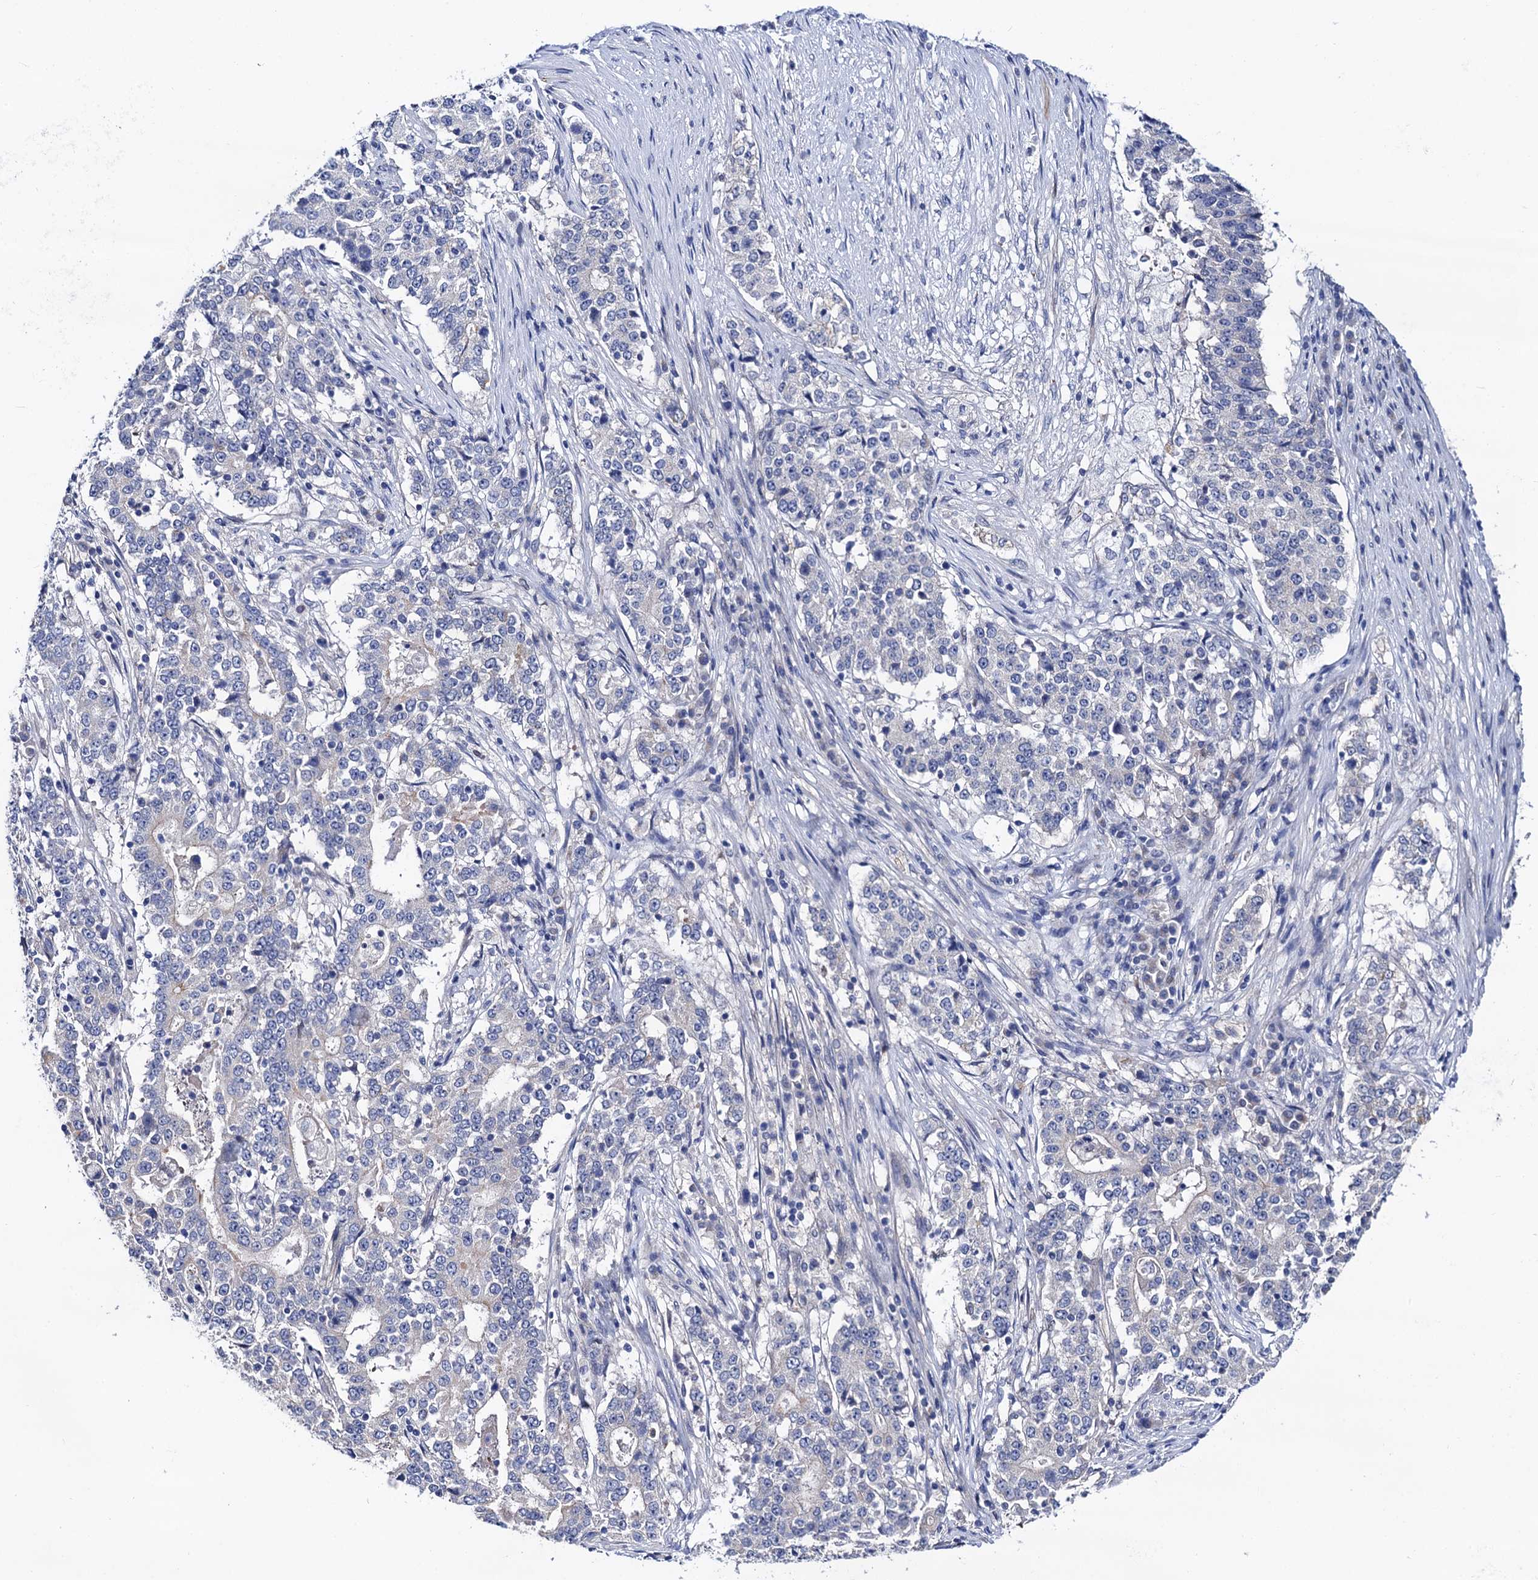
{"staining": {"intensity": "negative", "quantity": "none", "location": "none"}, "tissue": "stomach cancer", "cell_type": "Tumor cells", "image_type": "cancer", "snomed": [{"axis": "morphology", "description": "Adenocarcinoma, NOS"}, {"axis": "topography", "description": "Stomach"}], "caption": "The immunohistochemistry micrograph has no significant positivity in tumor cells of stomach cancer (adenocarcinoma) tissue.", "gene": "ZDHHC18", "patient": {"sex": "male", "age": 59}}